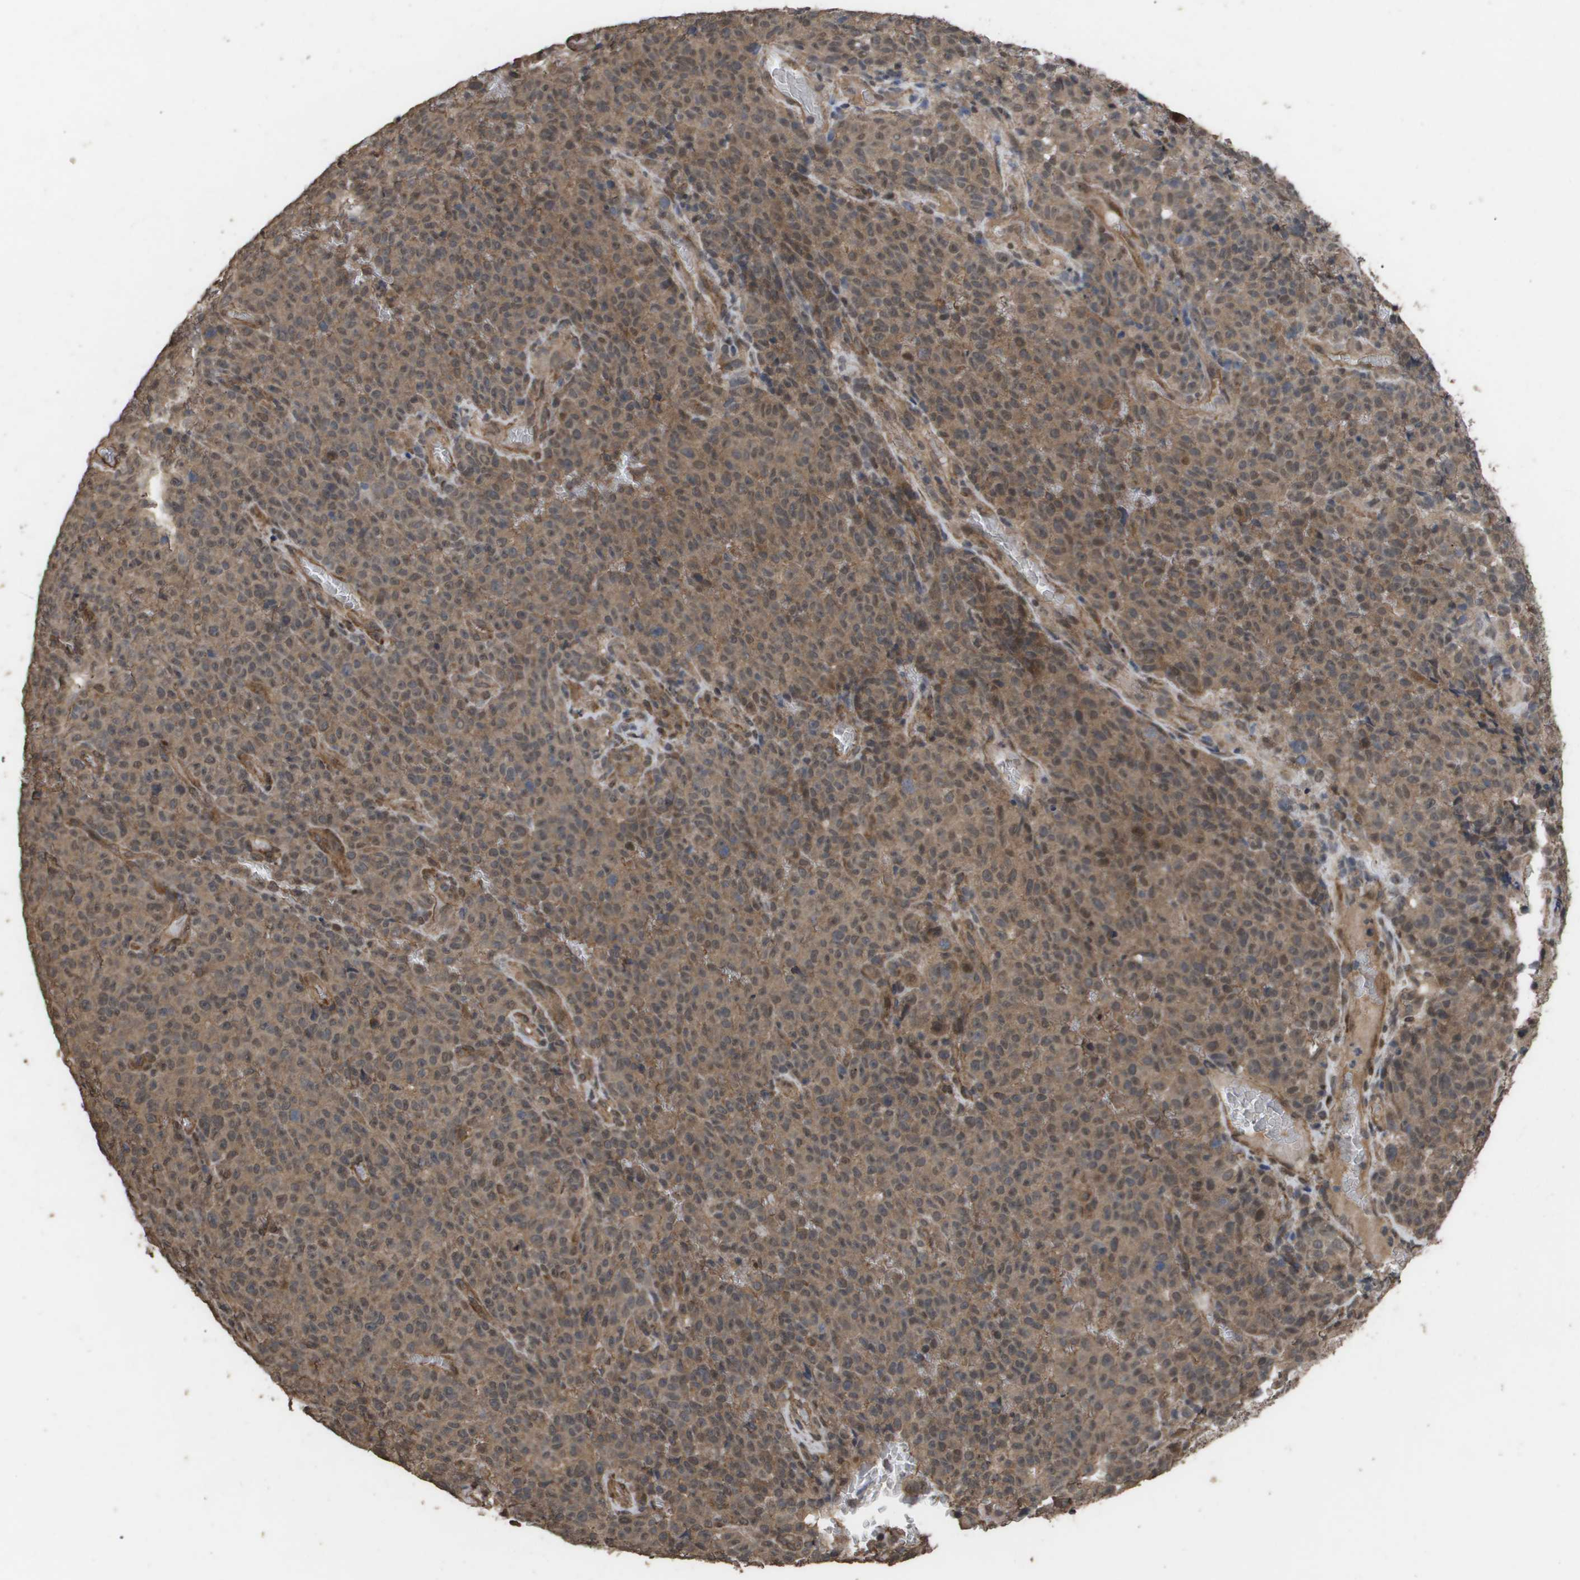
{"staining": {"intensity": "moderate", "quantity": ">75%", "location": "cytoplasmic/membranous"}, "tissue": "melanoma", "cell_type": "Tumor cells", "image_type": "cancer", "snomed": [{"axis": "morphology", "description": "Malignant melanoma, NOS"}, {"axis": "topography", "description": "Skin"}], "caption": "Immunohistochemistry (IHC) (DAB) staining of malignant melanoma reveals moderate cytoplasmic/membranous protein staining in about >75% of tumor cells.", "gene": "CUL5", "patient": {"sex": "female", "age": 82}}